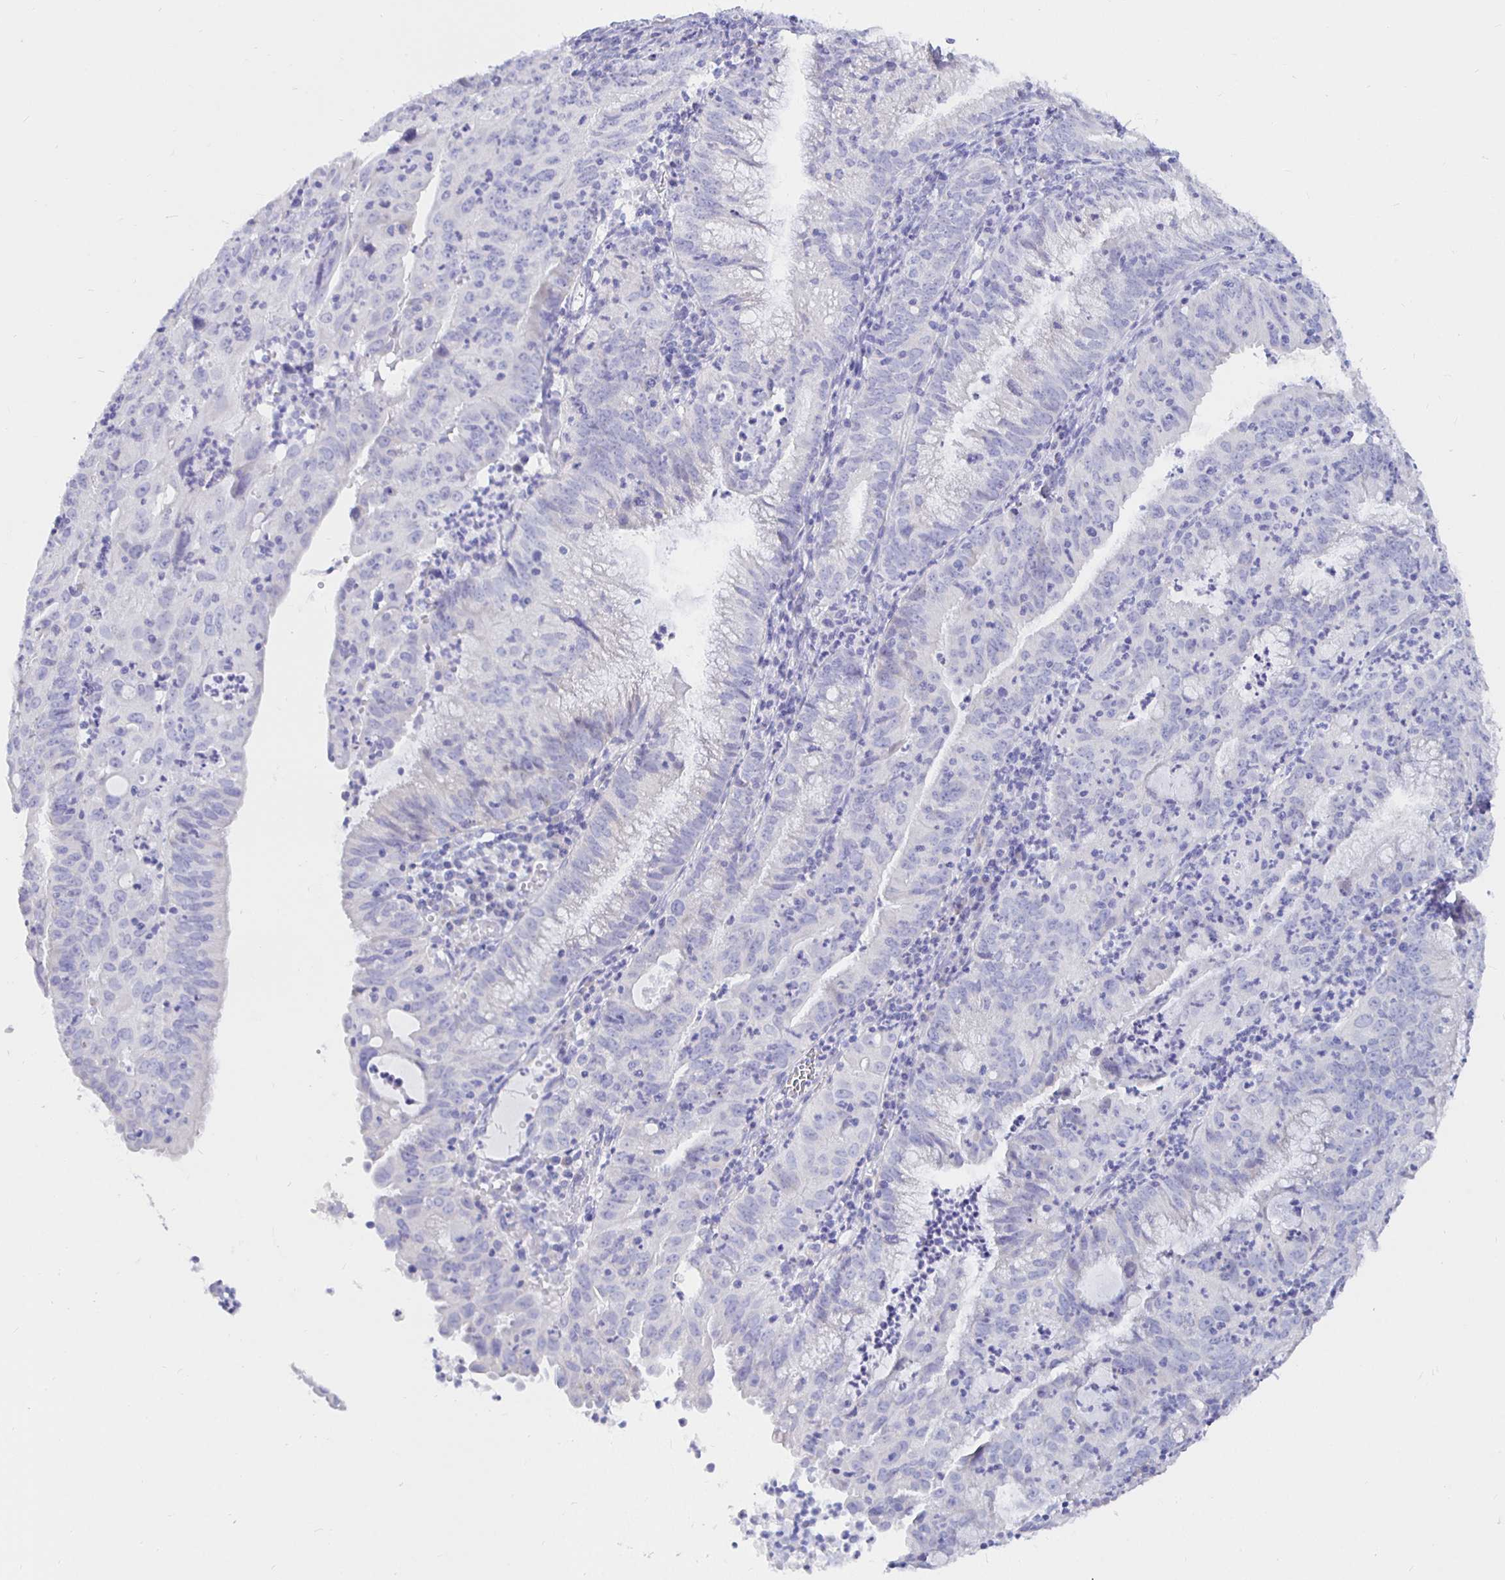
{"staining": {"intensity": "negative", "quantity": "none", "location": "none"}, "tissue": "endometrial cancer", "cell_type": "Tumor cells", "image_type": "cancer", "snomed": [{"axis": "morphology", "description": "Adenocarcinoma, NOS"}, {"axis": "topography", "description": "Endometrium"}], "caption": "This micrograph is of adenocarcinoma (endometrial) stained with immunohistochemistry to label a protein in brown with the nuclei are counter-stained blue. There is no expression in tumor cells. (DAB (3,3'-diaminobenzidine) immunohistochemistry visualized using brightfield microscopy, high magnification).", "gene": "UMOD", "patient": {"sex": "female", "age": 60}}